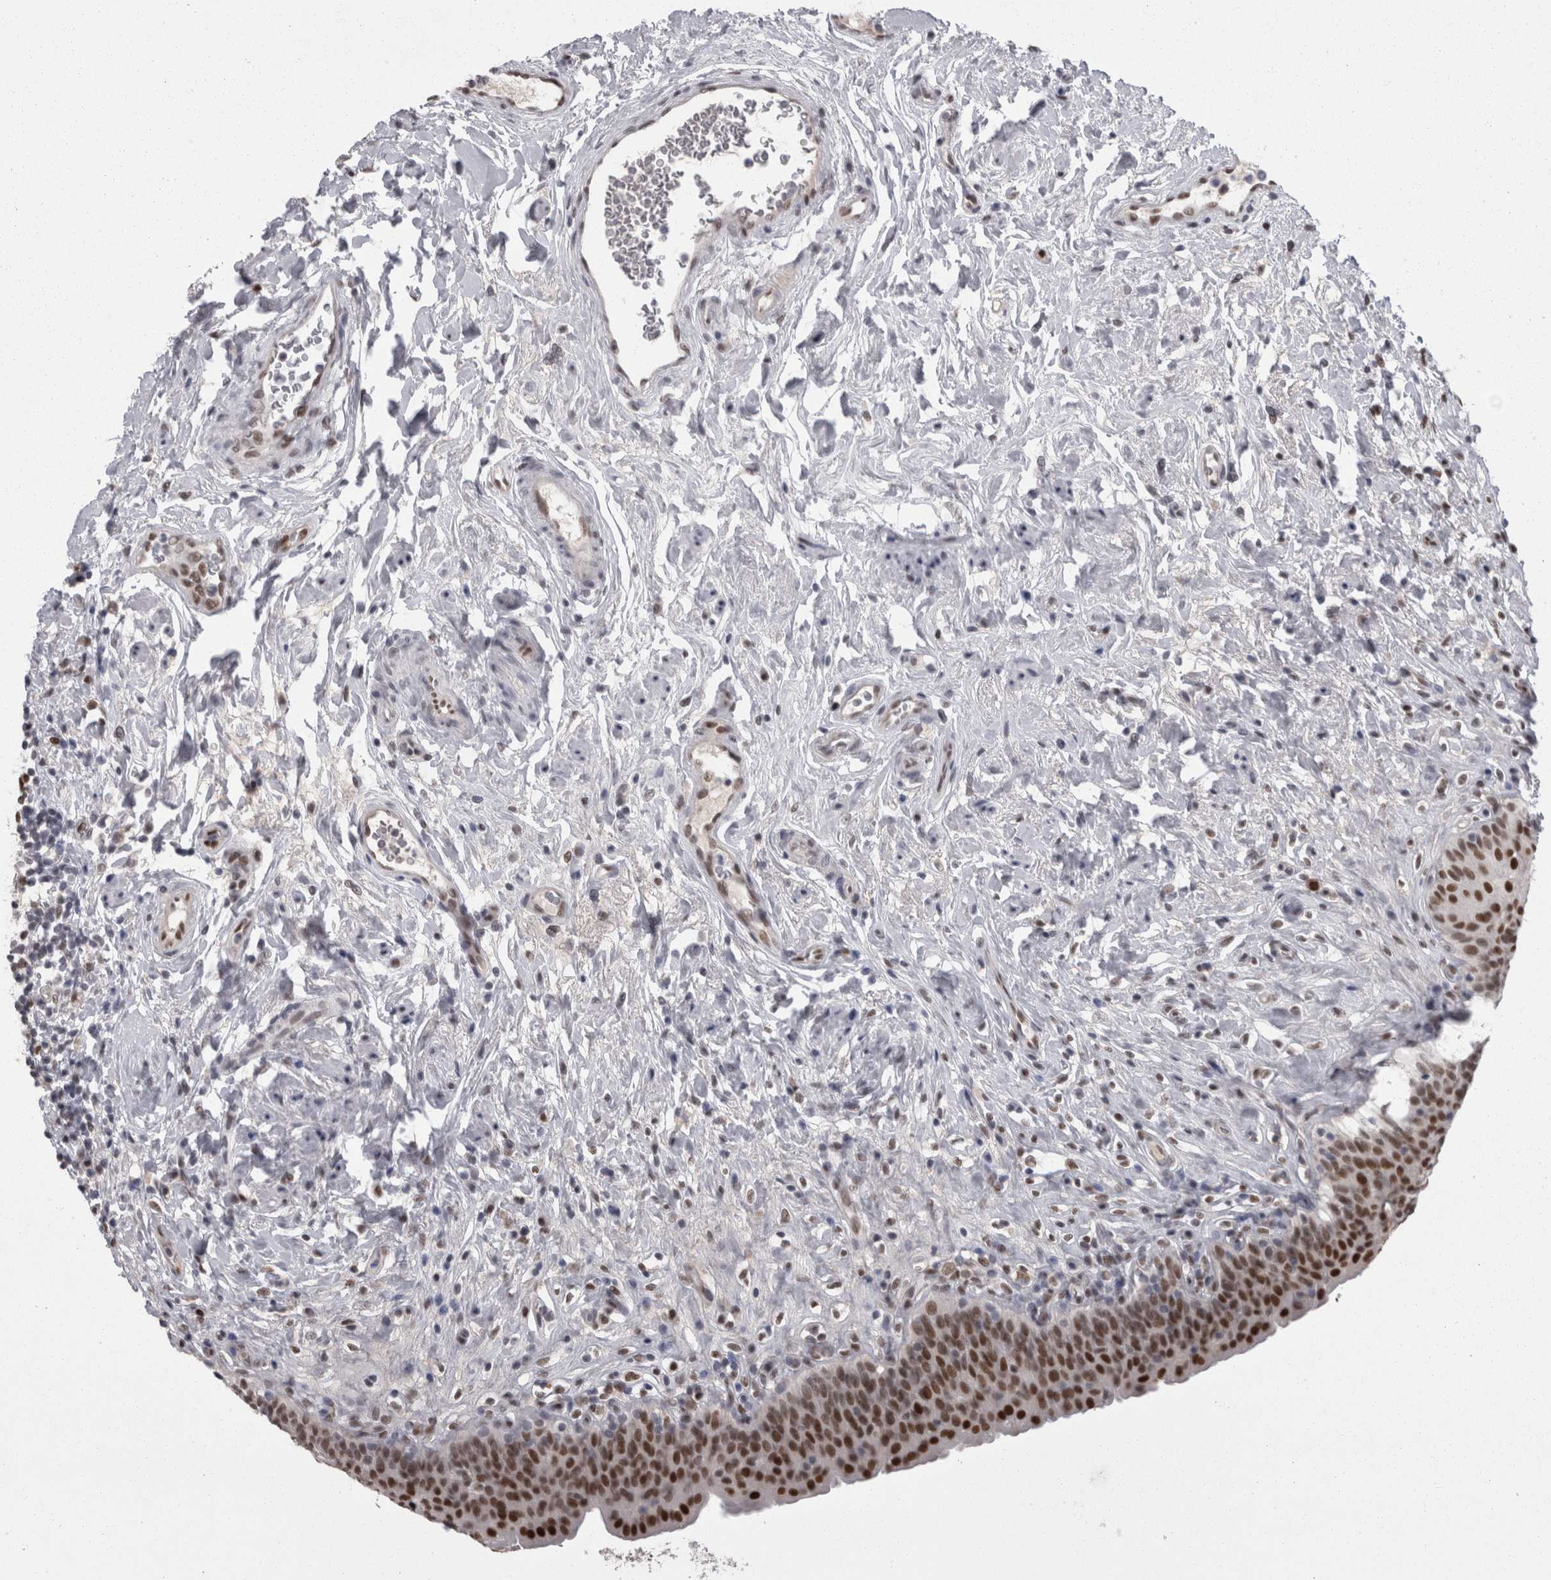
{"staining": {"intensity": "strong", "quantity": ">75%", "location": "nuclear"}, "tissue": "urinary bladder", "cell_type": "Urothelial cells", "image_type": "normal", "snomed": [{"axis": "morphology", "description": "Normal tissue, NOS"}, {"axis": "topography", "description": "Urinary bladder"}], "caption": "The histopathology image exhibits a brown stain indicating the presence of a protein in the nuclear of urothelial cells in urinary bladder.", "gene": "C1orf54", "patient": {"sex": "male", "age": 83}}